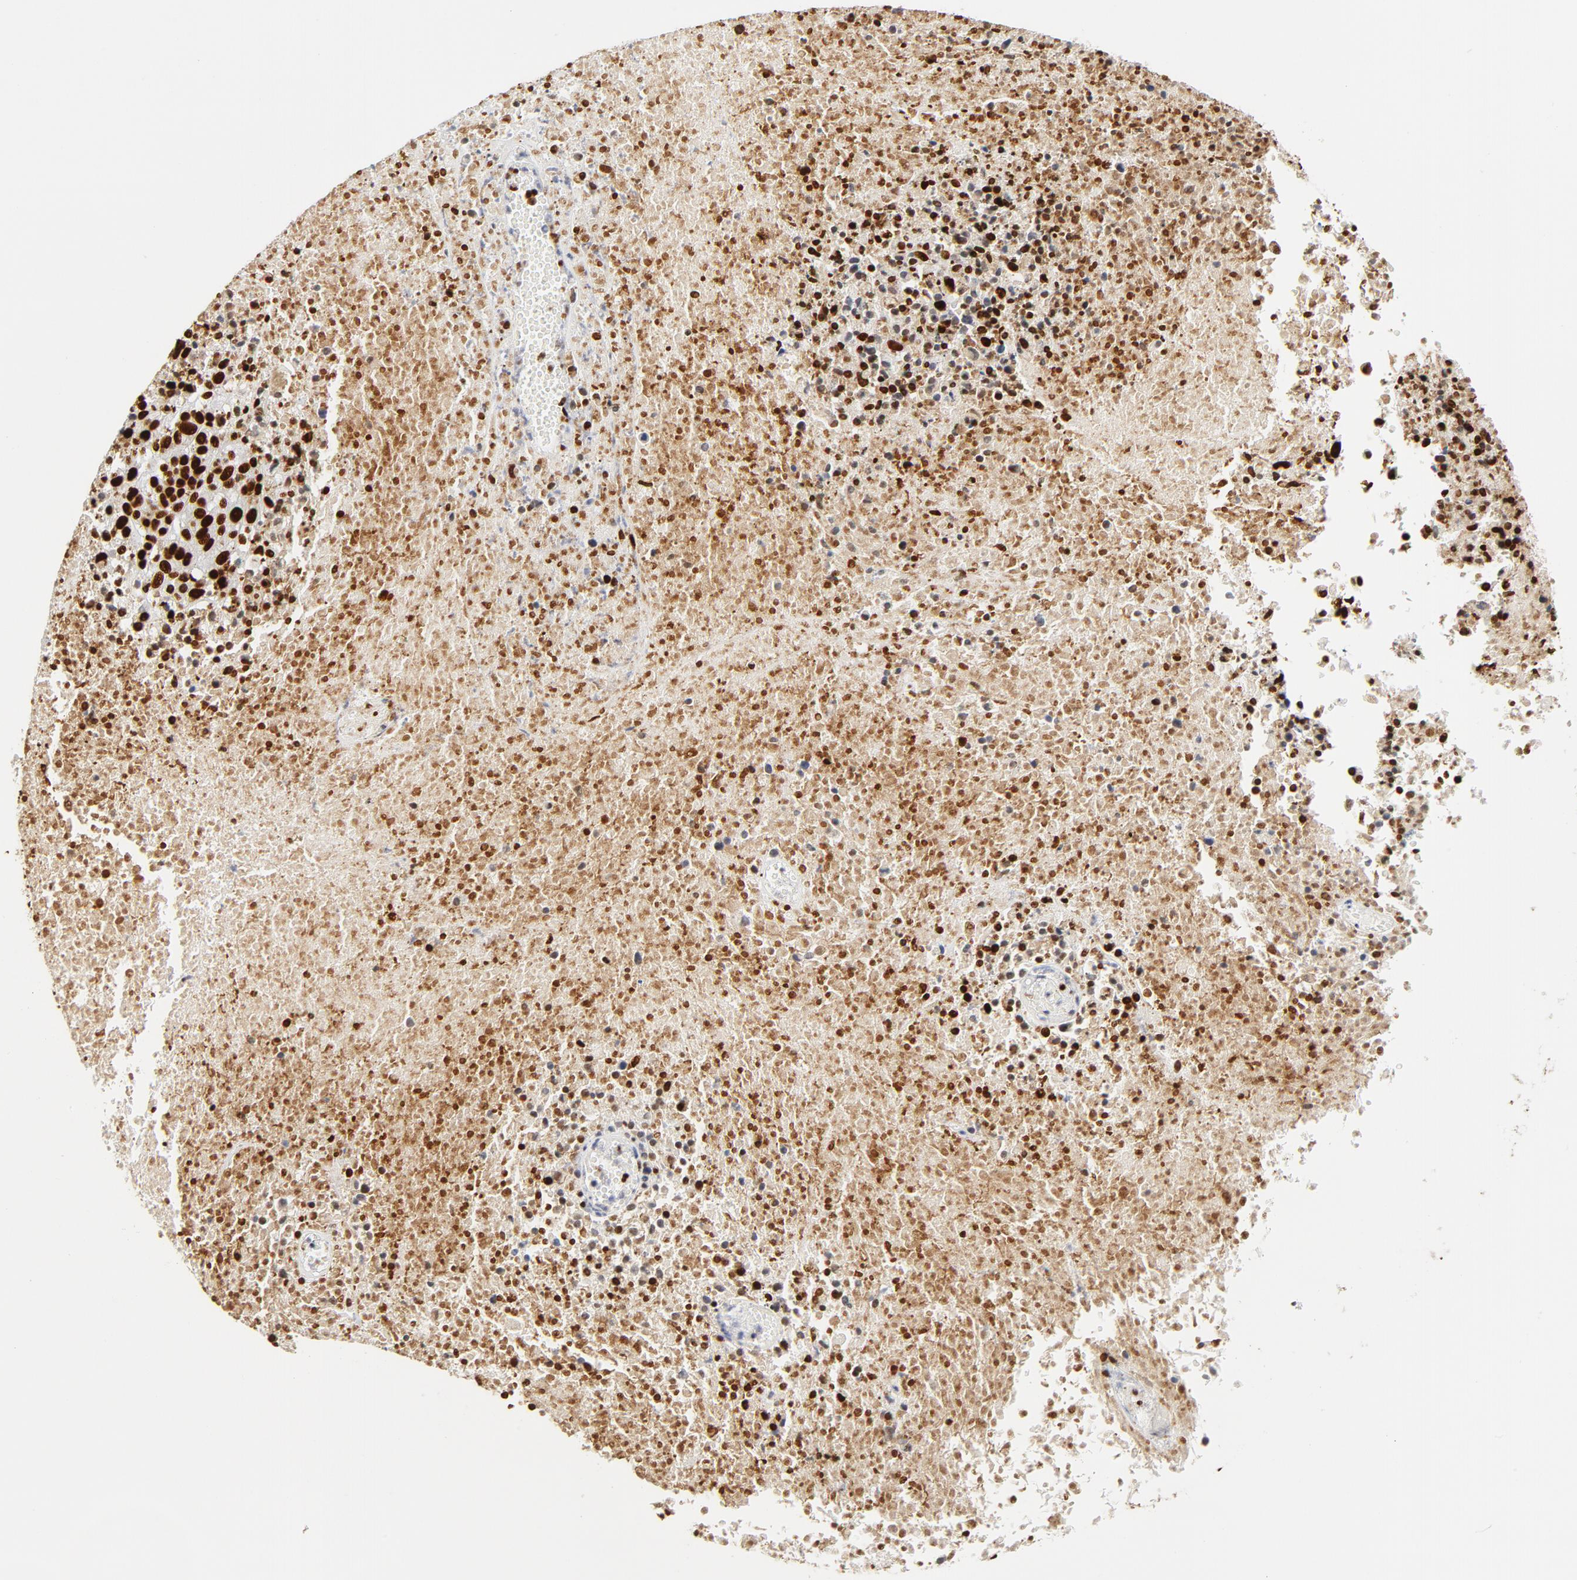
{"staining": {"intensity": "strong", "quantity": ">75%", "location": "nuclear"}, "tissue": "melanoma", "cell_type": "Tumor cells", "image_type": "cancer", "snomed": [{"axis": "morphology", "description": "Malignant melanoma, Metastatic site"}, {"axis": "topography", "description": "Cerebral cortex"}], "caption": "Malignant melanoma (metastatic site) tissue demonstrates strong nuclear positivity in about >75% of tumor cells", "gene": "XRCC6", "patient": {"sex": "female", "age": 52}}